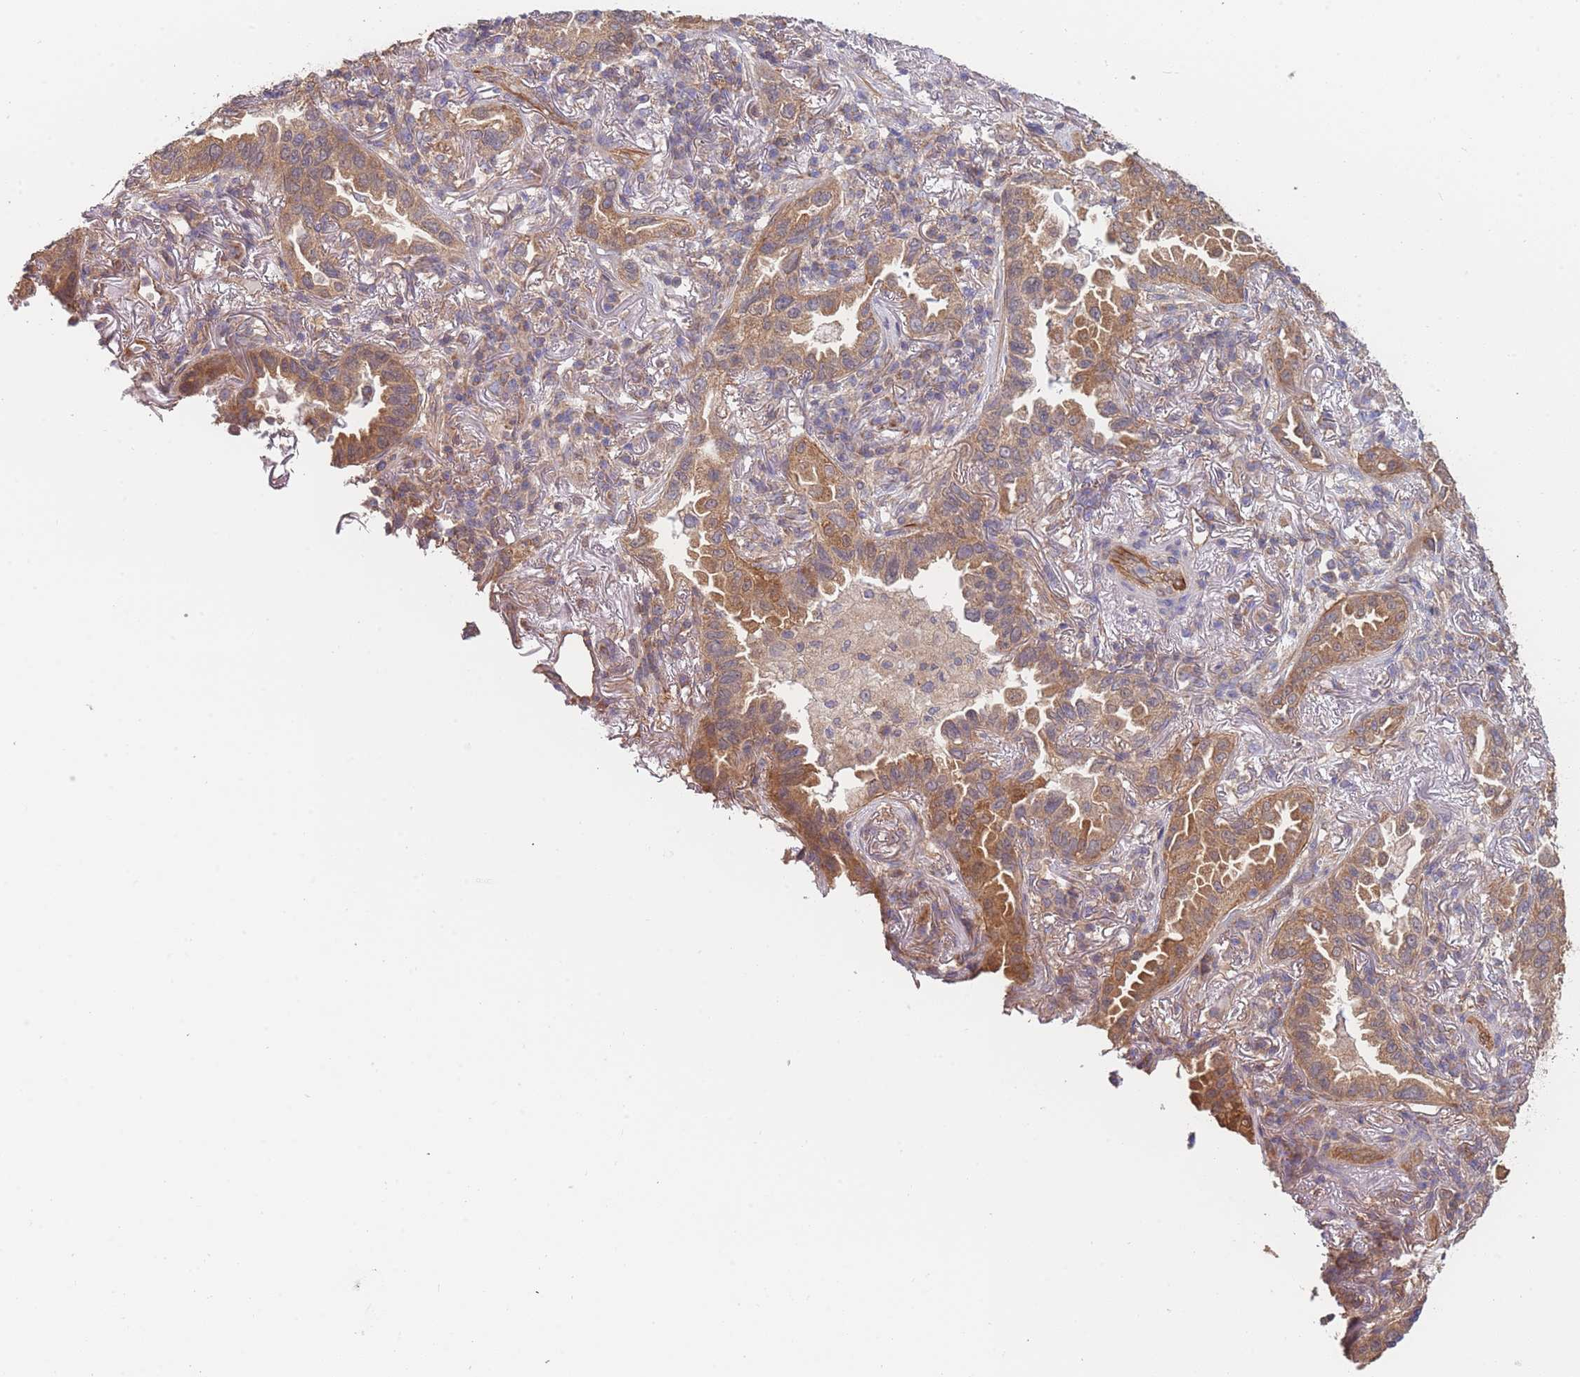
{"staining": {"intensity": "moderate", "quantity": ">75%", "location": "cytoplasmic/membranous"}, "tissue": "lung cancer", "cell_type": "Tumor cells", "image_type": "cancer", "snomed": [{"axis": "morphology", "description": "Adenocarcinoma, NOS"}, {"axis": "topography", "description": "Lung"}], "caption": "Protein expression by immunohistochemistry (IHC) demonstrates moderate cytoplasmic/membranous staining in about >75% of tumor cells in adenocarcinoma (lung).", "gene": "MRPS18B", "patient": {"sex": "female", "age": 69}}